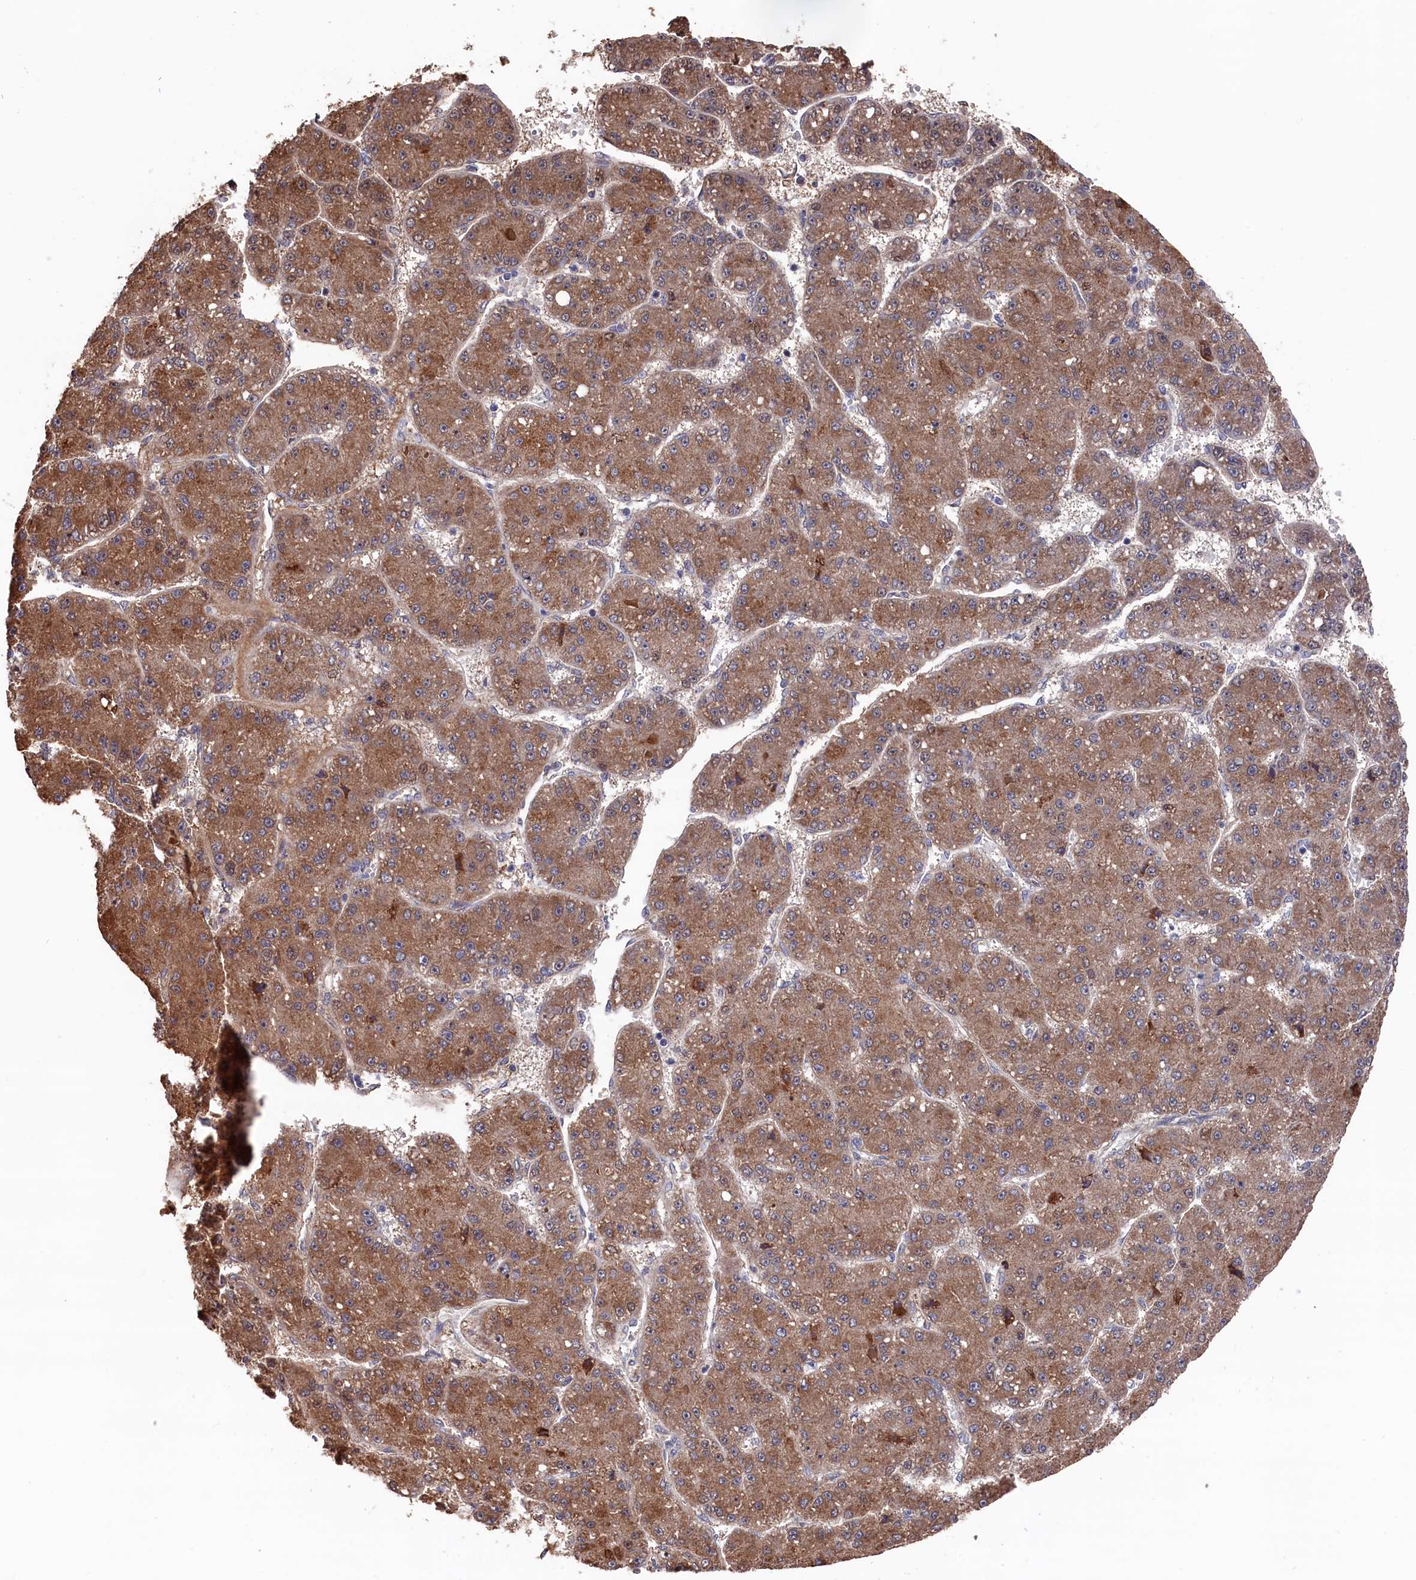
{"staining": {"intensity": "moderate", "quantity": ">75%", "location": "cytoplasmic/membranous"}, "tissue": "liver cancer", "cell_type": "Tumor cells", "image_type": "cancer", "snomed": [{"axis": "morphology", "description": "Carcinoma, Hepatocellular, NOS"}, {"axis": "topography", "description": "Liver"}], "caption": "Protein expression analysis of hepatocellular carcinoma (liver) displays moderate cytoplasmic/membranous staining in approximately >75% of tumor cells.", "gene": "SLC12A4", "patient": {"sex": "male", "age": 67}}